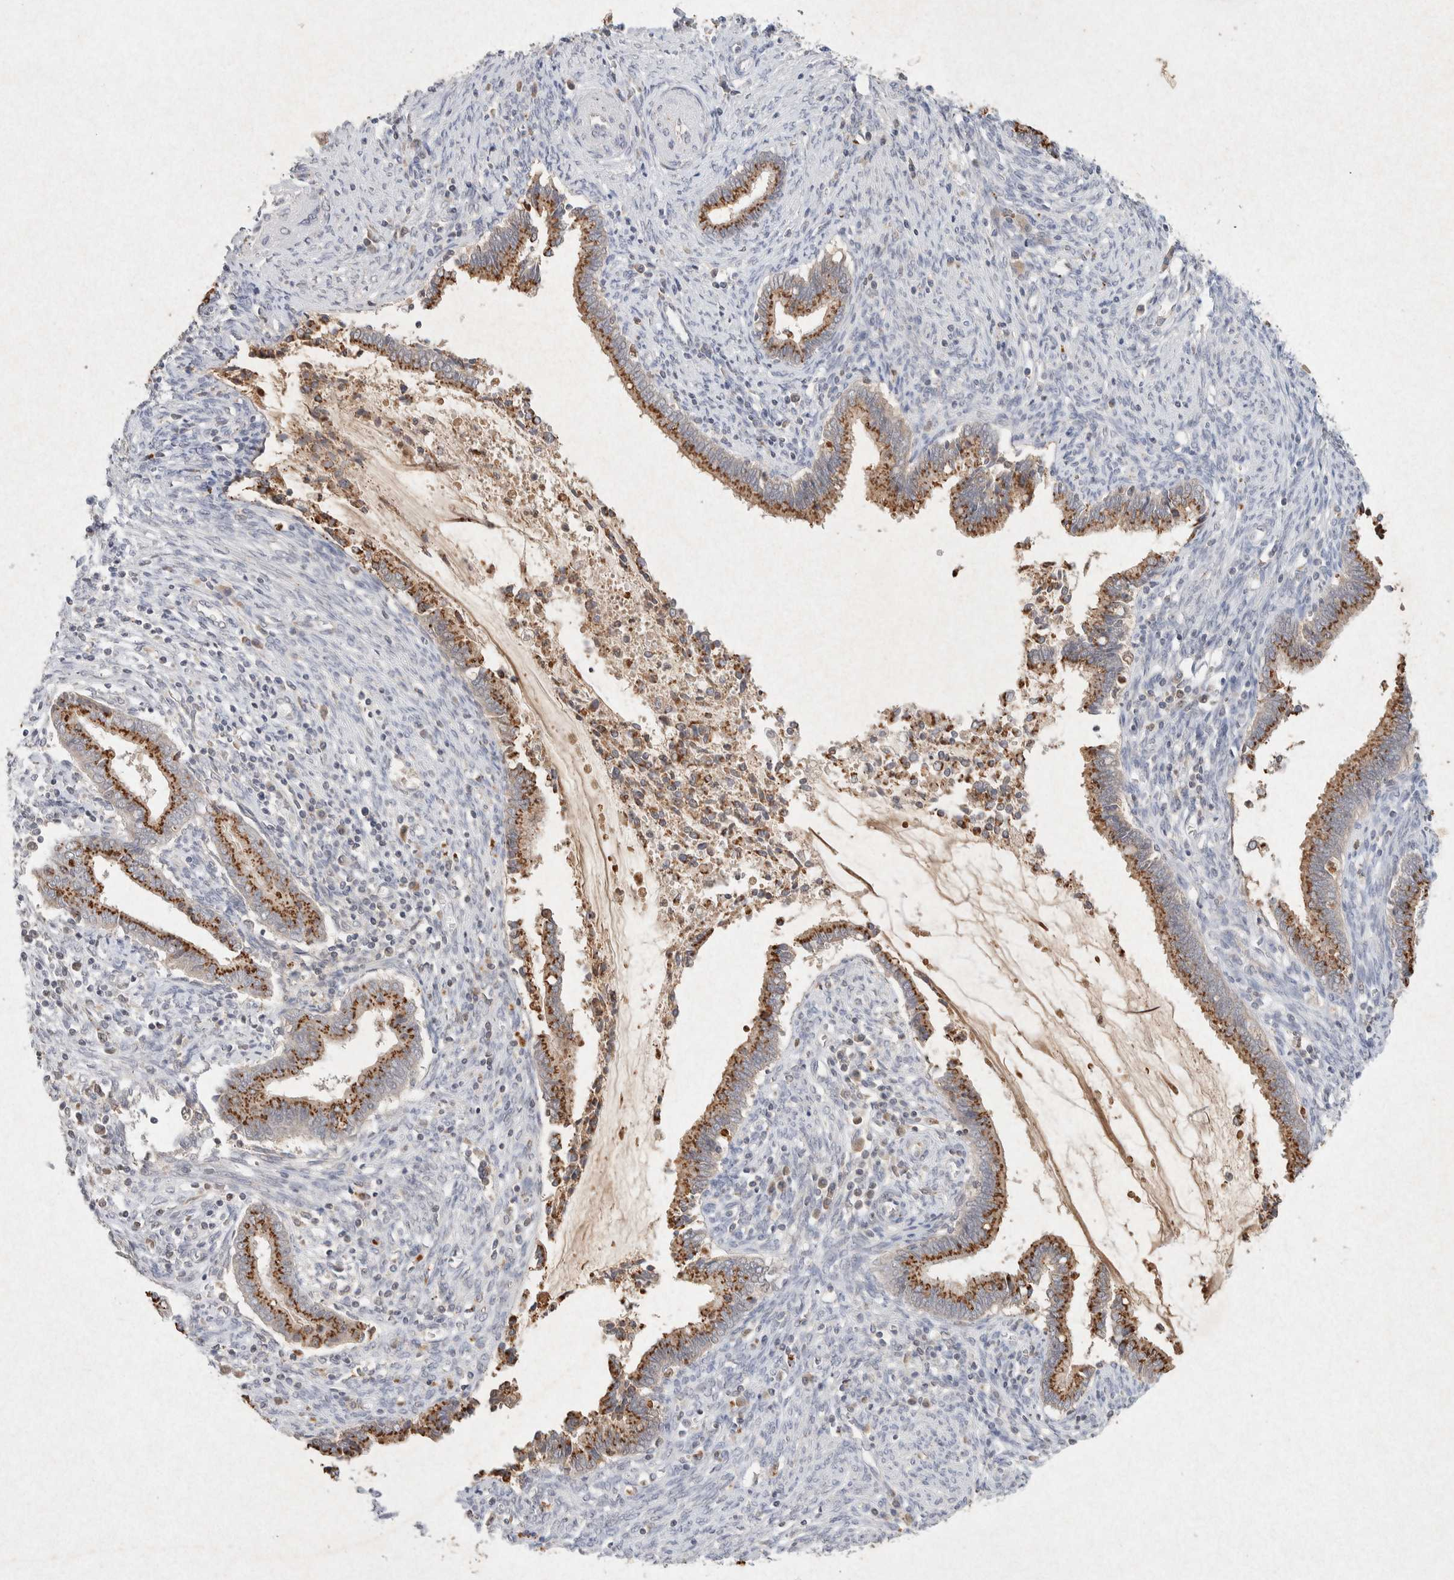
{"staining": {"intensity": "moderate", "quantity": ">75%", "location": "cytoplasmic/membranous"}, "tissue": "cervical cancer", "cell_type": "Tumor cells", "image_type": "cancer", "snomed": [{"axis": "morphology", "description": "Adenocarcinoma, NOS"}, {"axis": "topography", "description": "Cervix"}], "caption": "Tumor cells demonstrate medium levels of moderate cytoplasmic/membranous staining in approximately >75% of cells in human cervical cancer. (Brightfield microscopy of DAB IHC at high magnification).", "gene": "GNAI1", "patient": {"sex": "female", "age": 44}}